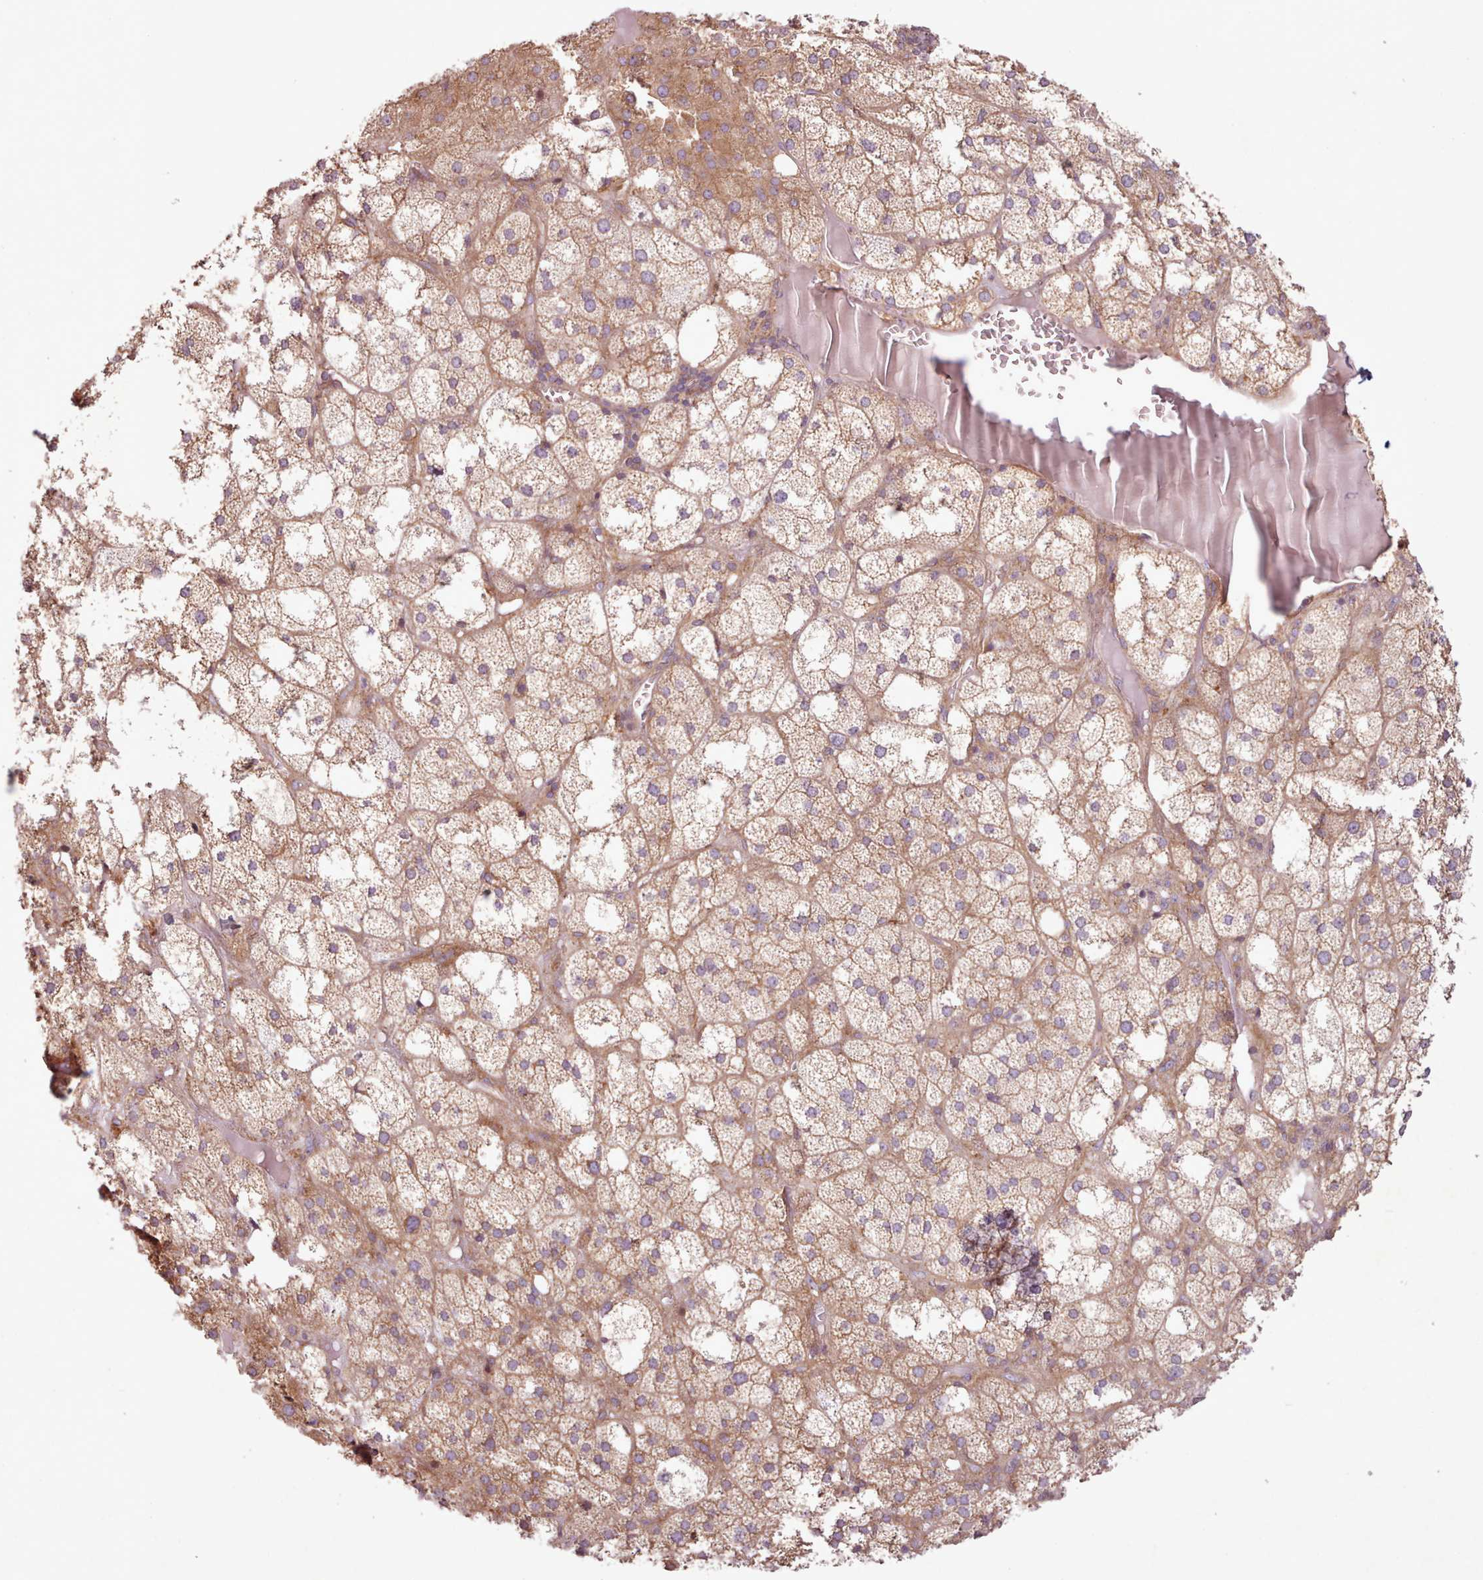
{"staining": {"intensity": "moderate", "quantity": "25%-75%", "location": "cytoplasmic/membranous"}, "tissue": "adrenal gland", "cell_type": "Glandular cells", "image_type": "normal", "snomed": [{"axis": "morphology", "description": "Normal tissue, NOS"}, {"axis": "topography", "description": "Adrenal gland"}], "caption": "A high-resolution photomicrograph shows immunohistochemistry staining of normal adrenal gland, which demonstrates moderate cytoplasmic/membranous positivity in approximately 25%-75% of glandular cells.", "gene": "WASHC2A", "patient": {"sex": "female", "age": 61}}